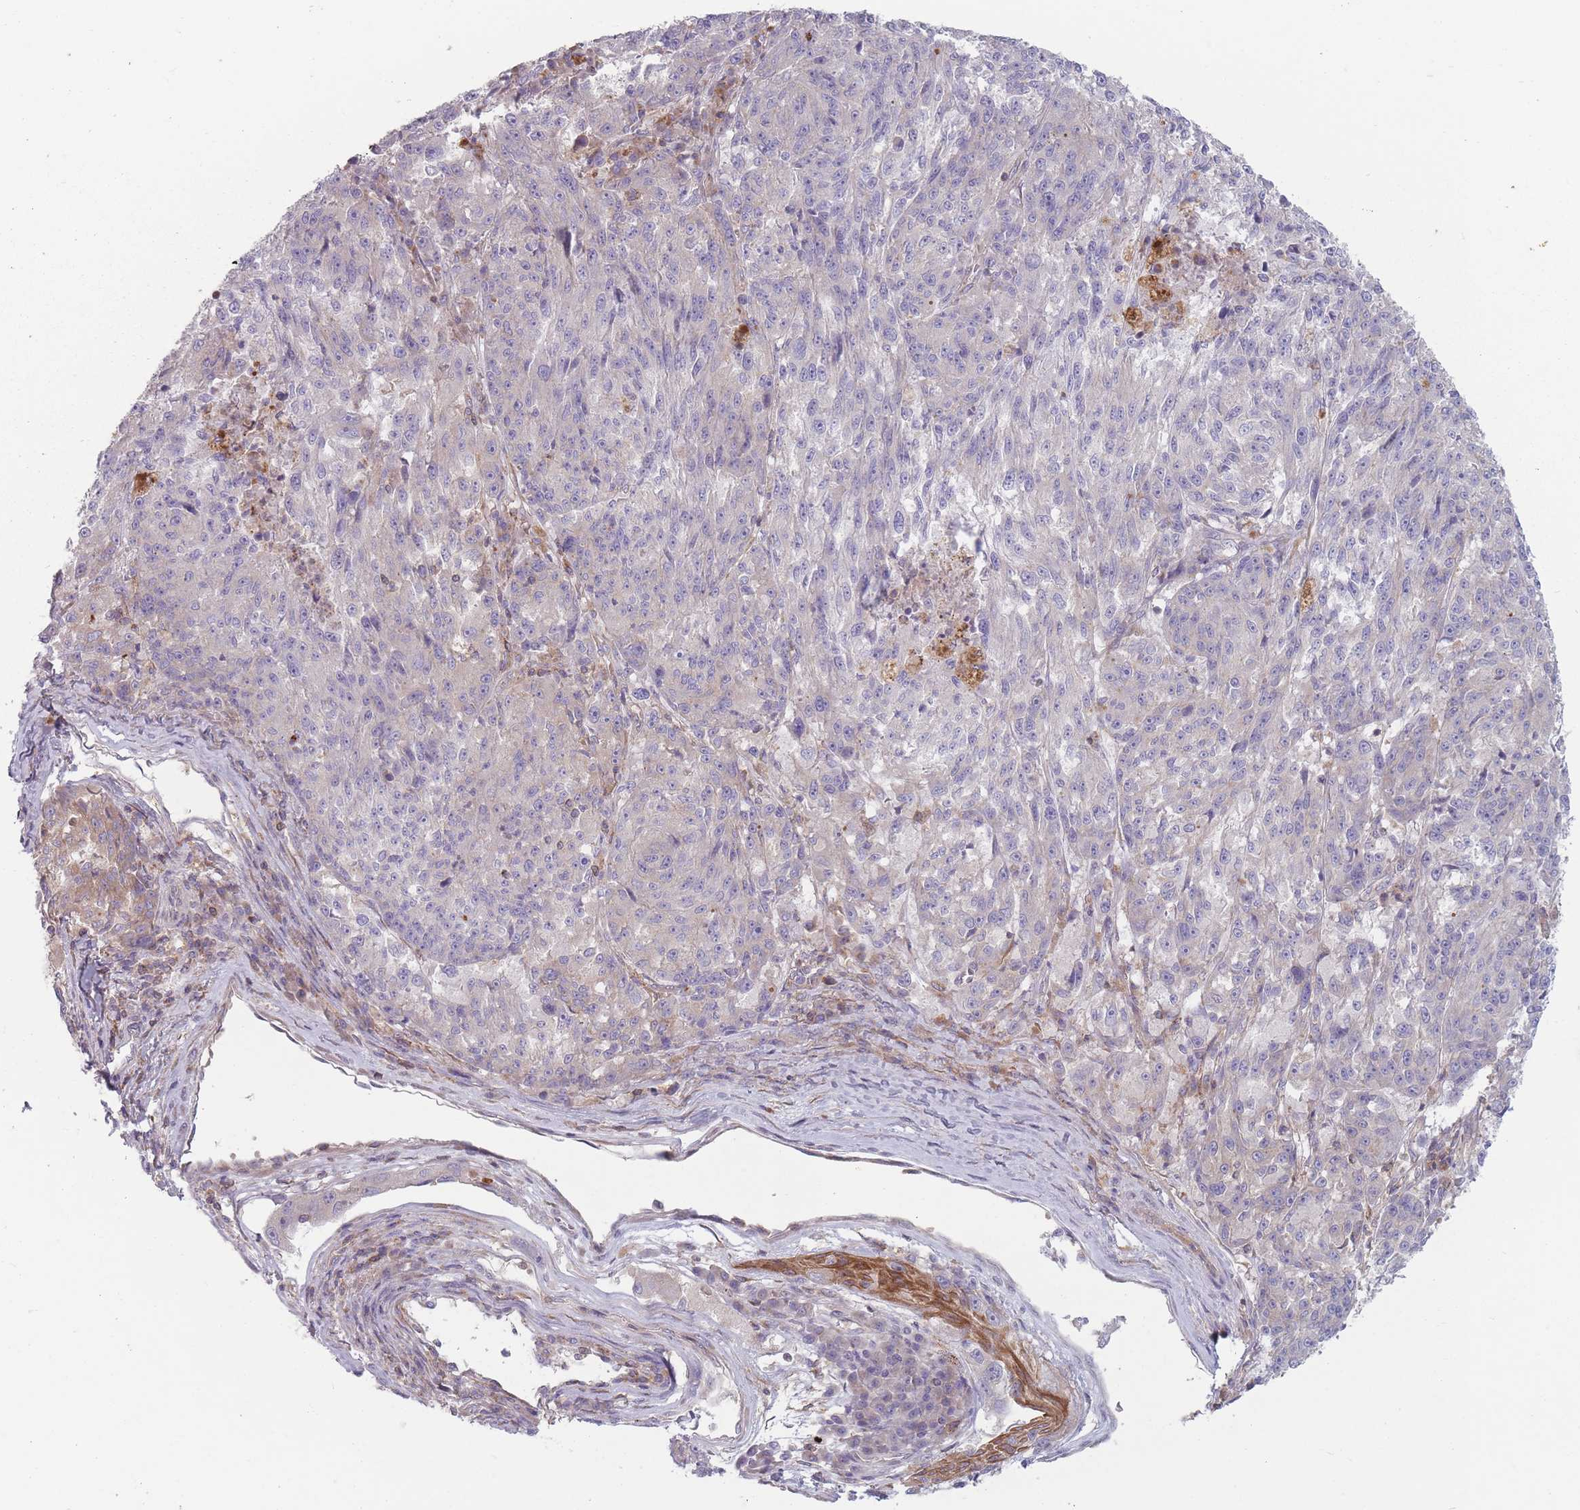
{"staining": {"intensity": "weak", "quantity": "<25%", "location": "cytoplasmic/membranous"}, "tissue": "melanoma", "cell_type": "Tumor cells", "image_type": "cancer", "snomed": [{"axis": "morphology", "description": "Malignant melanoma, NOS"}, {"axis": "topography", "description": "Skin"}], "caption": "Human melanoma stained for a protein using immunohistochemistry exhibits no expression in tumor cells.", "gene": "HSBP1L1", "patient": {"sex": "male", "age": 53}}